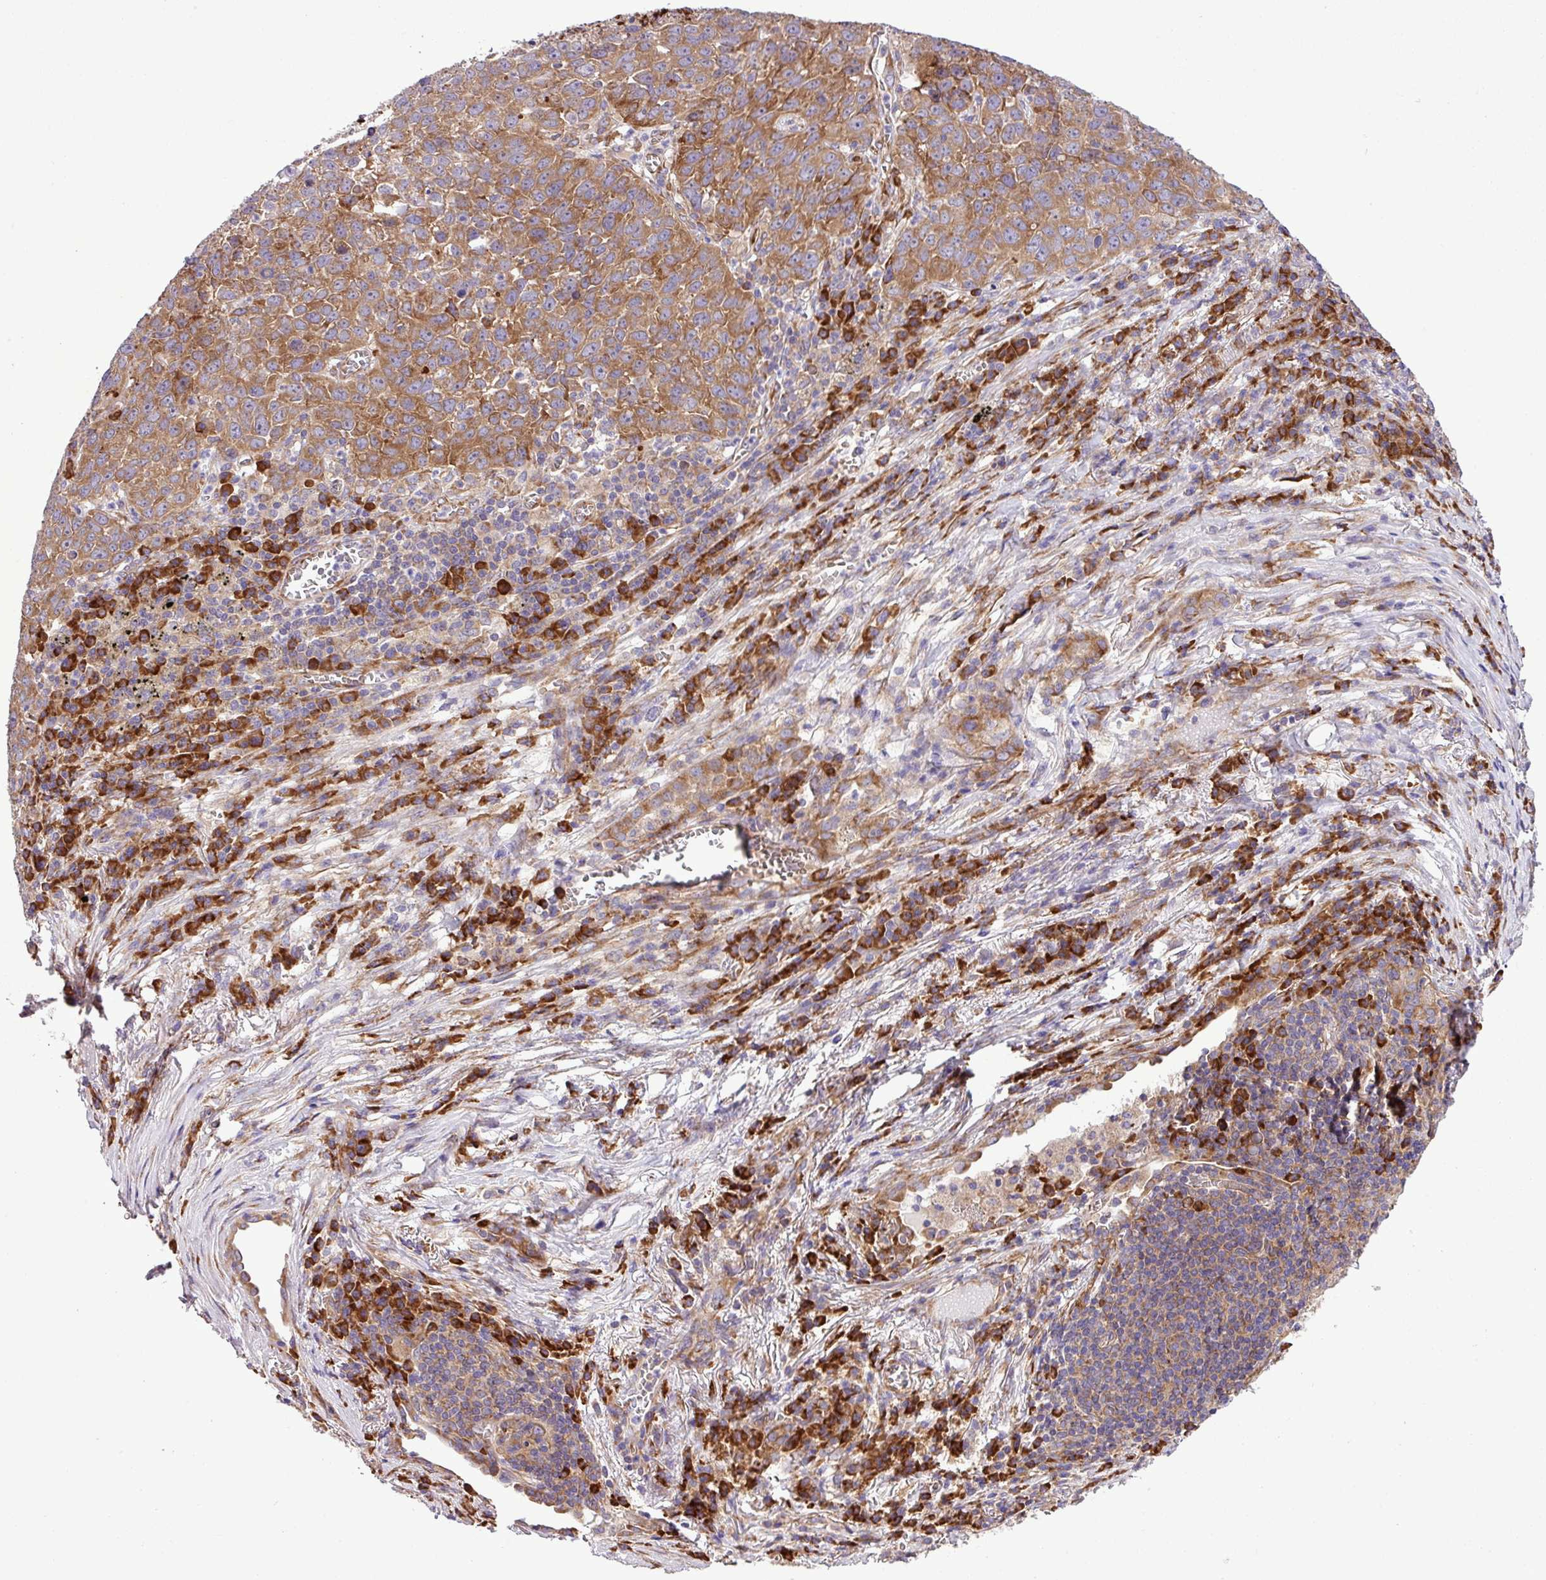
{"staining": {"intensity": "moderate", "quantity": ">75%", "location": "cytoplasmic/membranous"}, "tissue": "lung cancer", "cell_type": "Tumor cells", "image_type": "cancer", "snomed": [{"axis": "morphology", "description": "Squamous cell carcinoma, NOS"}, {"axis": "topography", "description": "Lung"}], "caption": "Squamous cell carcinoma (lung) stained with a brown dye demonstrates moderate cytoplasmic/membranous positive positivity in about >75% of tumor cells.", "gene": "RPL13", "patient": {"sex": "male", "age": 76}}